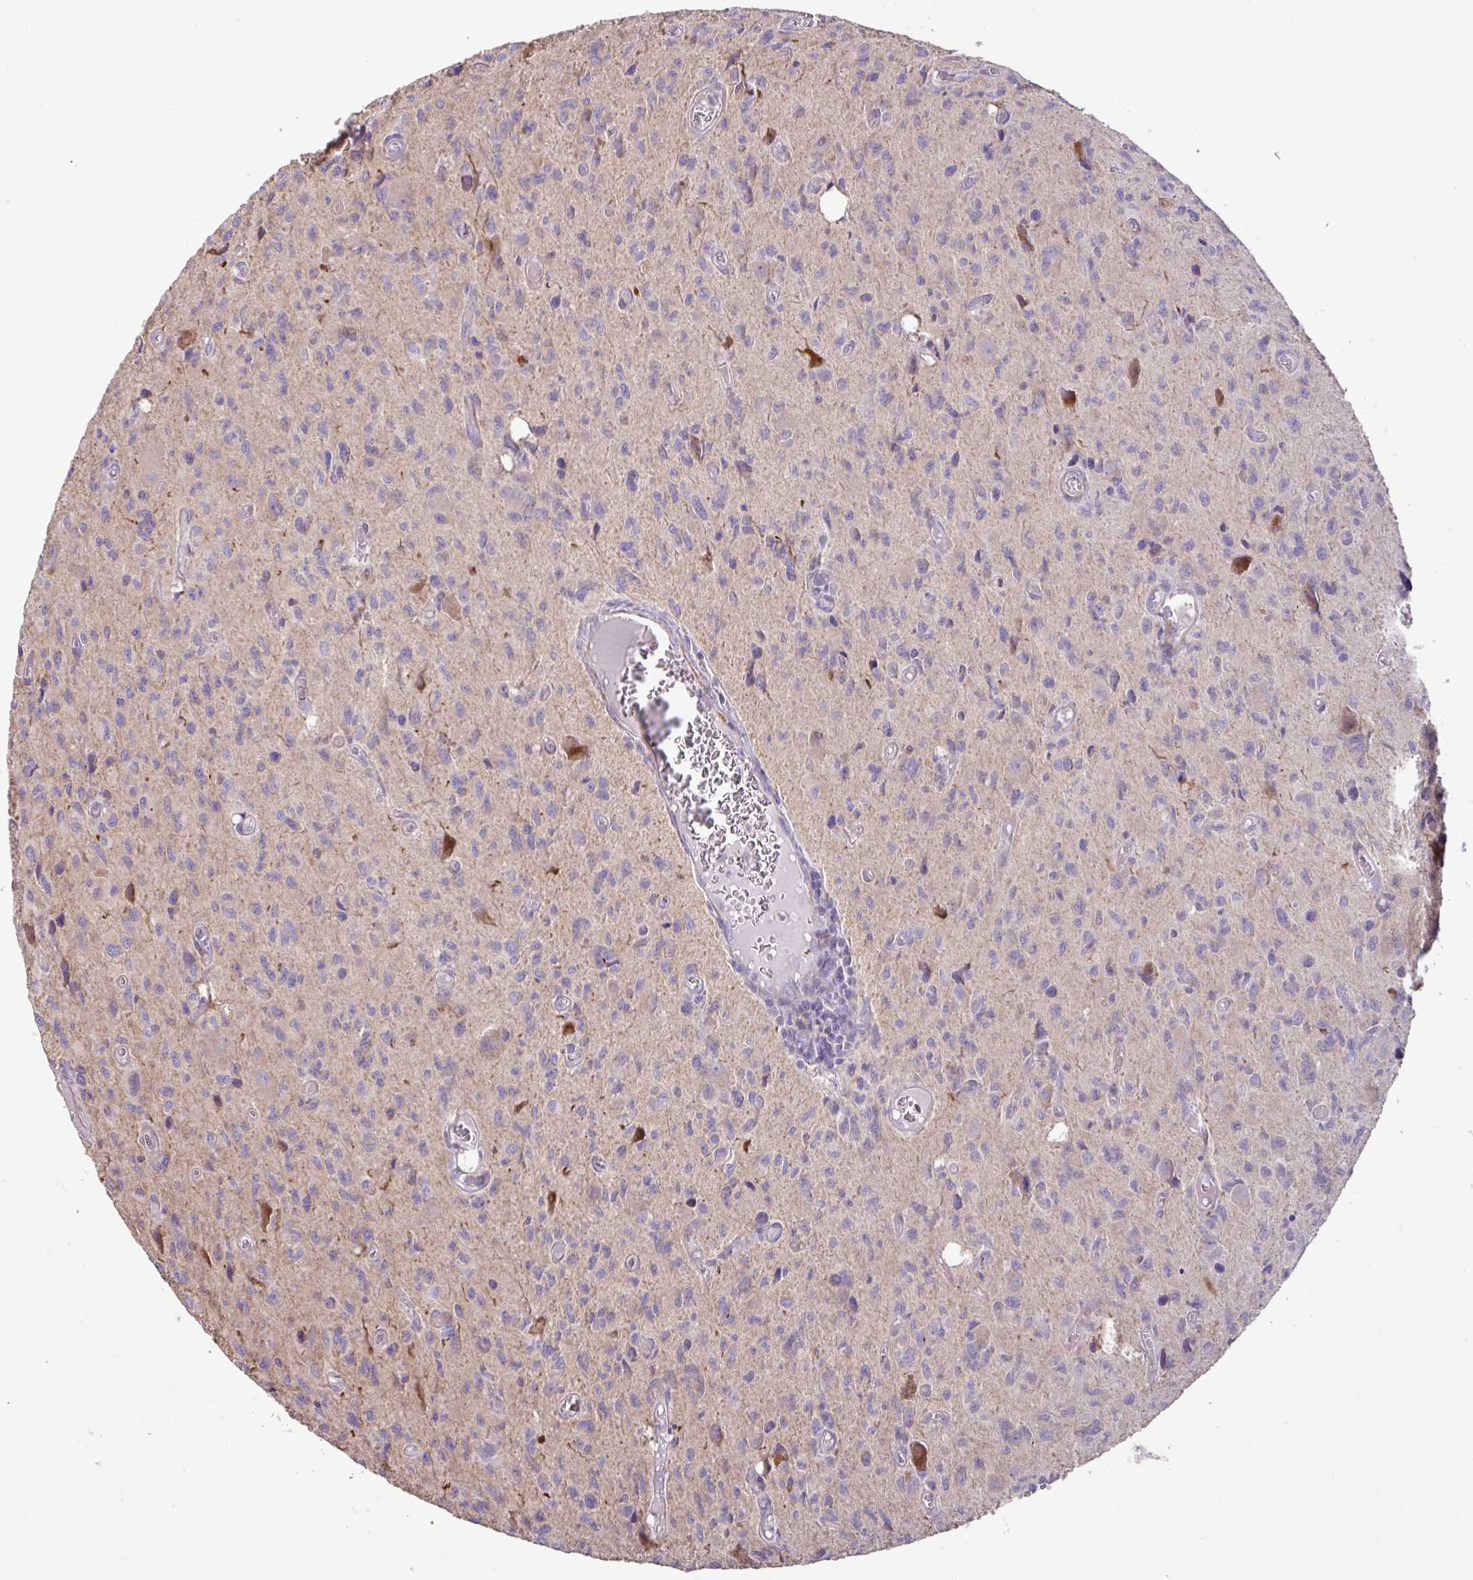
{"staining": {"intensity": "weak", "quantity": "<25%", "location": "cytoplasmic/membranous"}, "tissue": "glioma", "cell_type": "Tumor cells", "image_type": "cancer", "snomed": [{"axis": "morphology", "description": "Glioma, malignant, High grade"}, {"axis": "topography", "description": "Brain"}], "caption": "A photomicrograph of glioma stained for a protein reveals no brown staining in tumor cells. (DAB immunohistochemistry (IHC), high magnification).", "gene": "MRRF", "patient": {"sex": "male", "age": 76}}